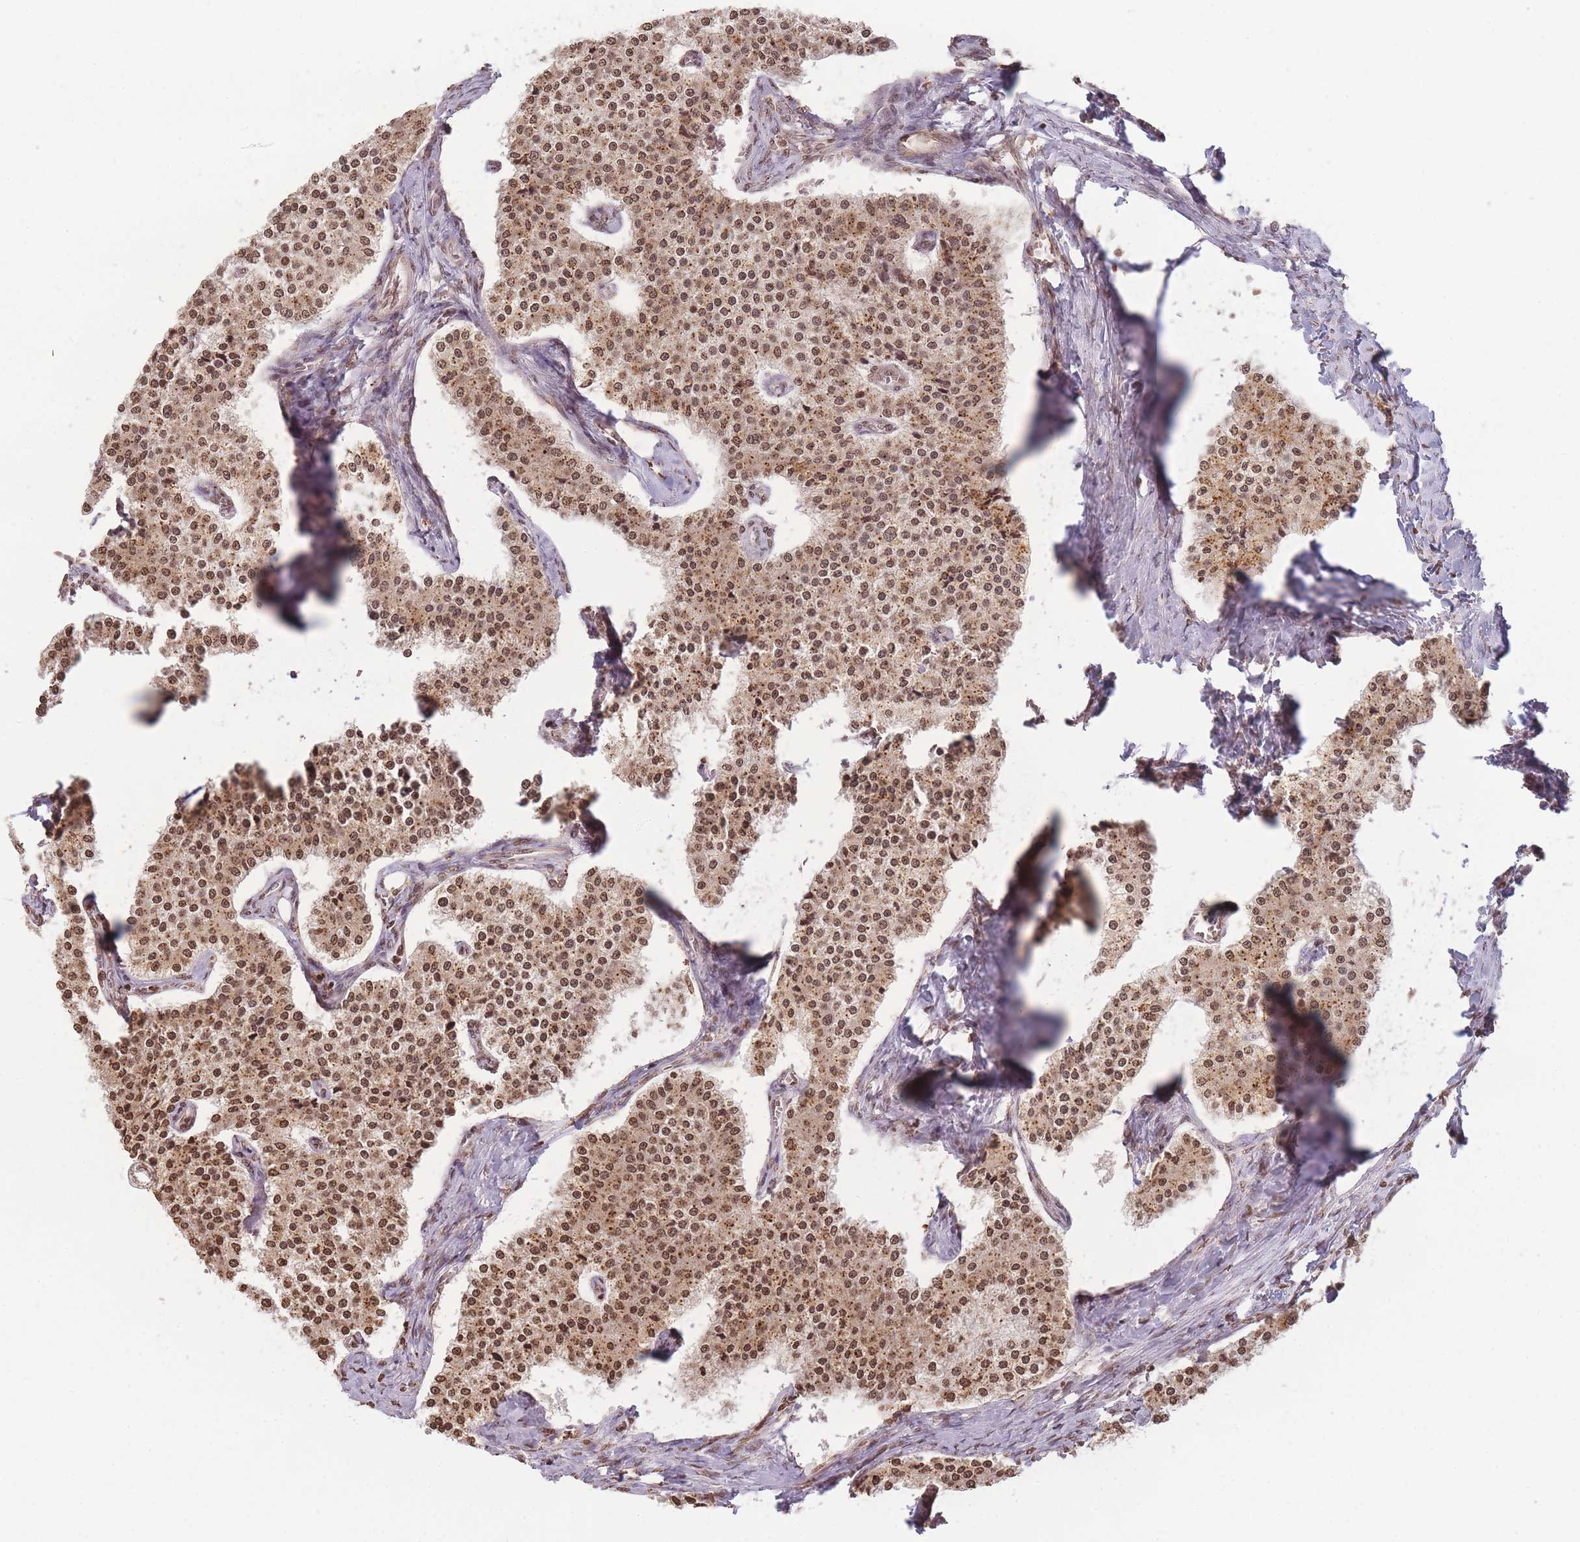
{"staining": {"intensity": "moderate", "quantity": ">75%", "location": "cytoplasmic/membranous,nuclear"}, "tissue": "carcinoid", "cell_type": "Tumor cells", "image_type": "cancer", "snomed": [{"axis": "morphology", "description": "Carcinoid, malignant, NOS"}, {"axis": "topography", "description": "Colon"}], "caption": "Immunohistochemical staining of human malignant carcinoid shows moderate cytoplasmic/membranous and nuclear protein staining in approximately >75% of tumor cells.", "gene": "WWTR1", "patient": {"sex": "female", "age": 52}}